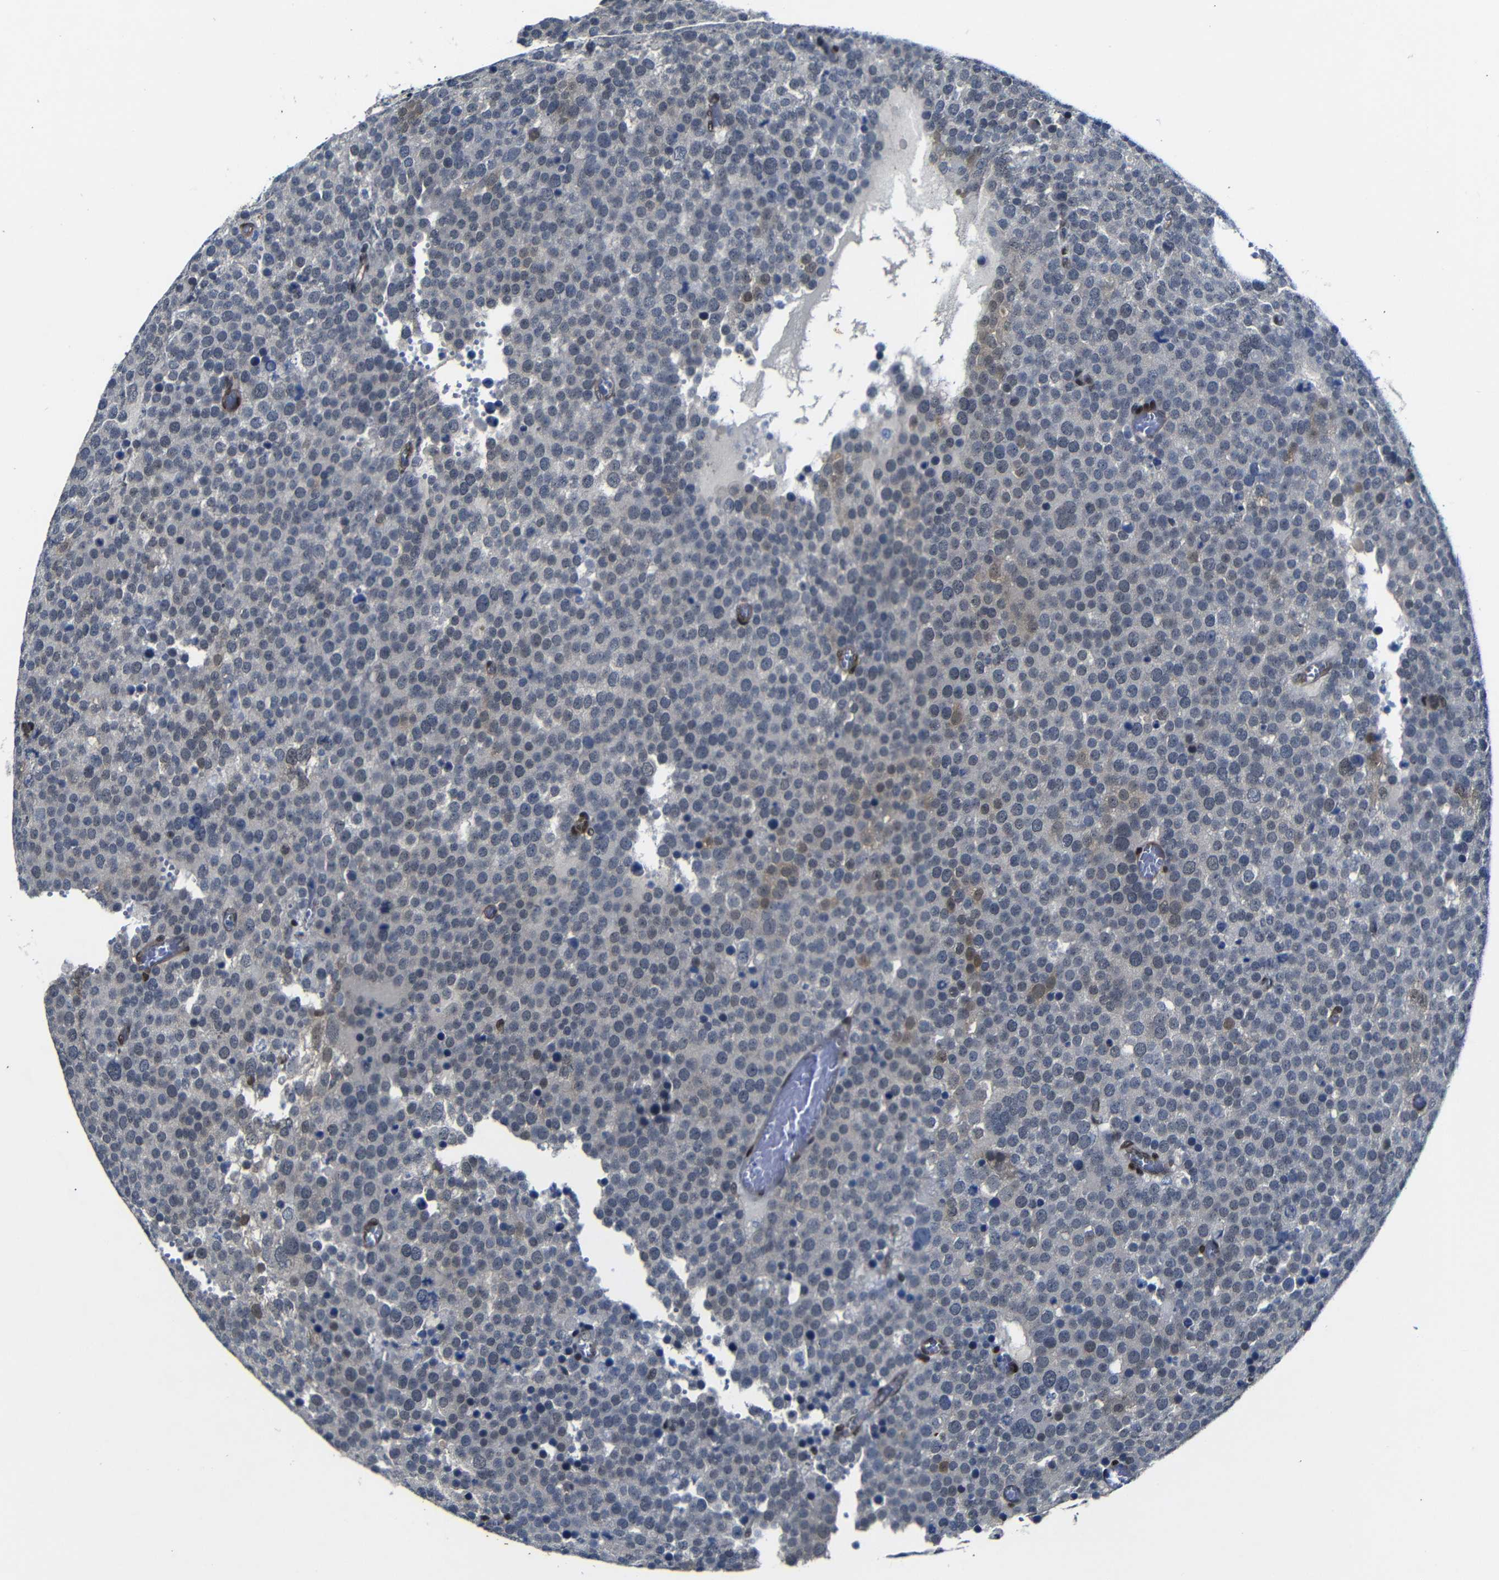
{"staining": {"intensity": "weak", "quantity": "<25%", "location": "cytoplasmic/membranous,nuclear"}, "tissue": "testis cancer", "cell_type": "Tumor cells", "image_type": "cancer", "snomed": [{"axis": "morphology", "description": "Normal tissue, NOS"}, {"axis": "morphology", "description": "Seminoma, NOS"}, {"axis": "topography", "description": "Testis"}], "caption": "Tumor cells show no significant protein staining in testis seminoma.", "gene": "YAP1", "patient": {"sex": "male", "age": 71}}